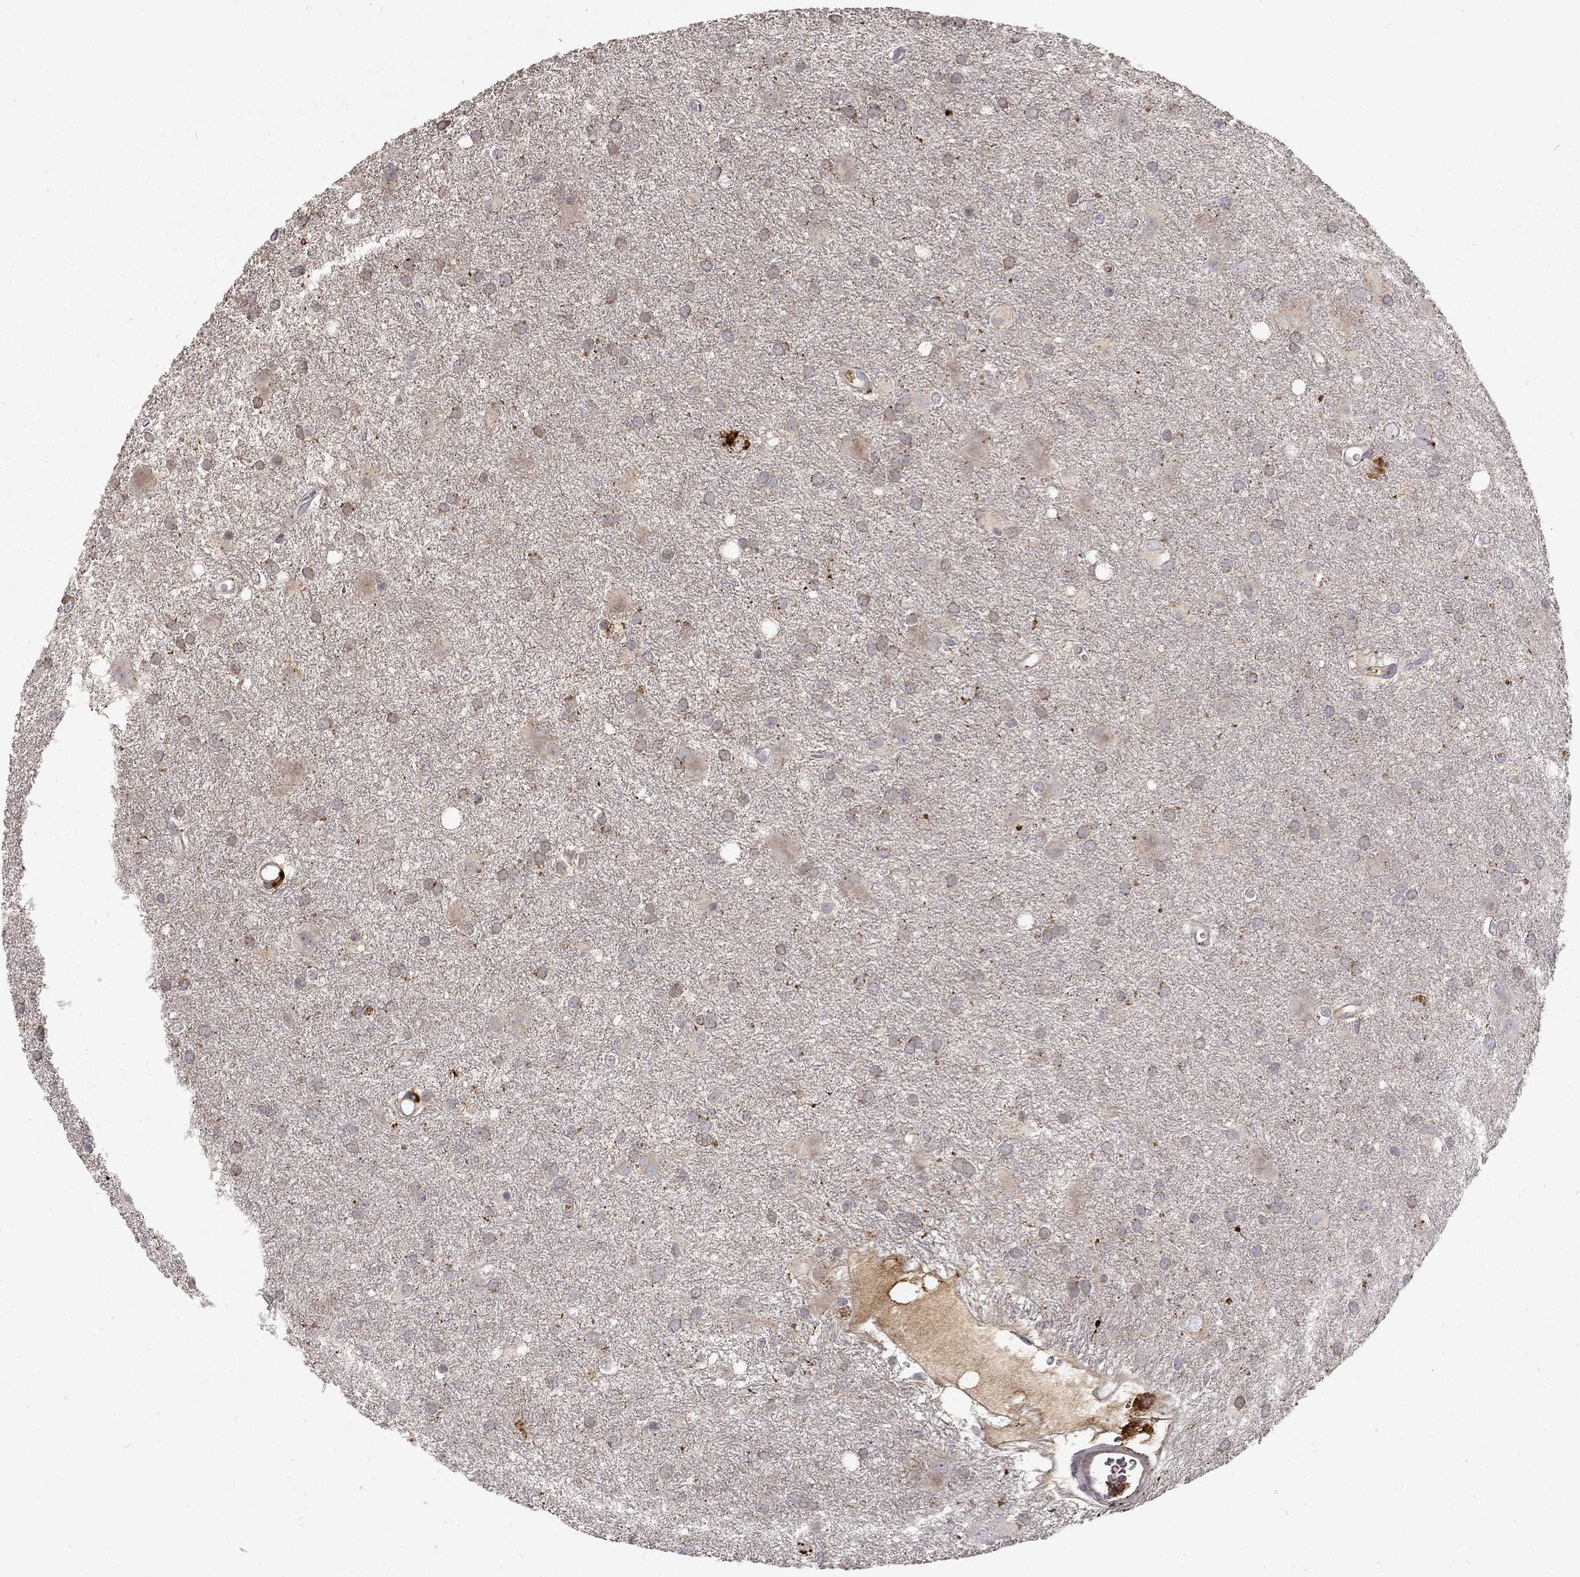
{"staining": {"intensity": "moderate", "quantity": "25%-75%", "location": "nuclear"}, "tissue": "glioma", "cell_type": "Tumor cells", "image_type": "cancer", "snomed": [{"axis": "morphology", "description": "Glioma, malignant, Low grade"}, {"axis": "topography", "description": "Brain"}], "caption": "Human glioma stained with a protein marker demonstrates moderate staining in tumor cells.", "gene": "EPDR1", "patient": {"sex": "male", "age": 58}}